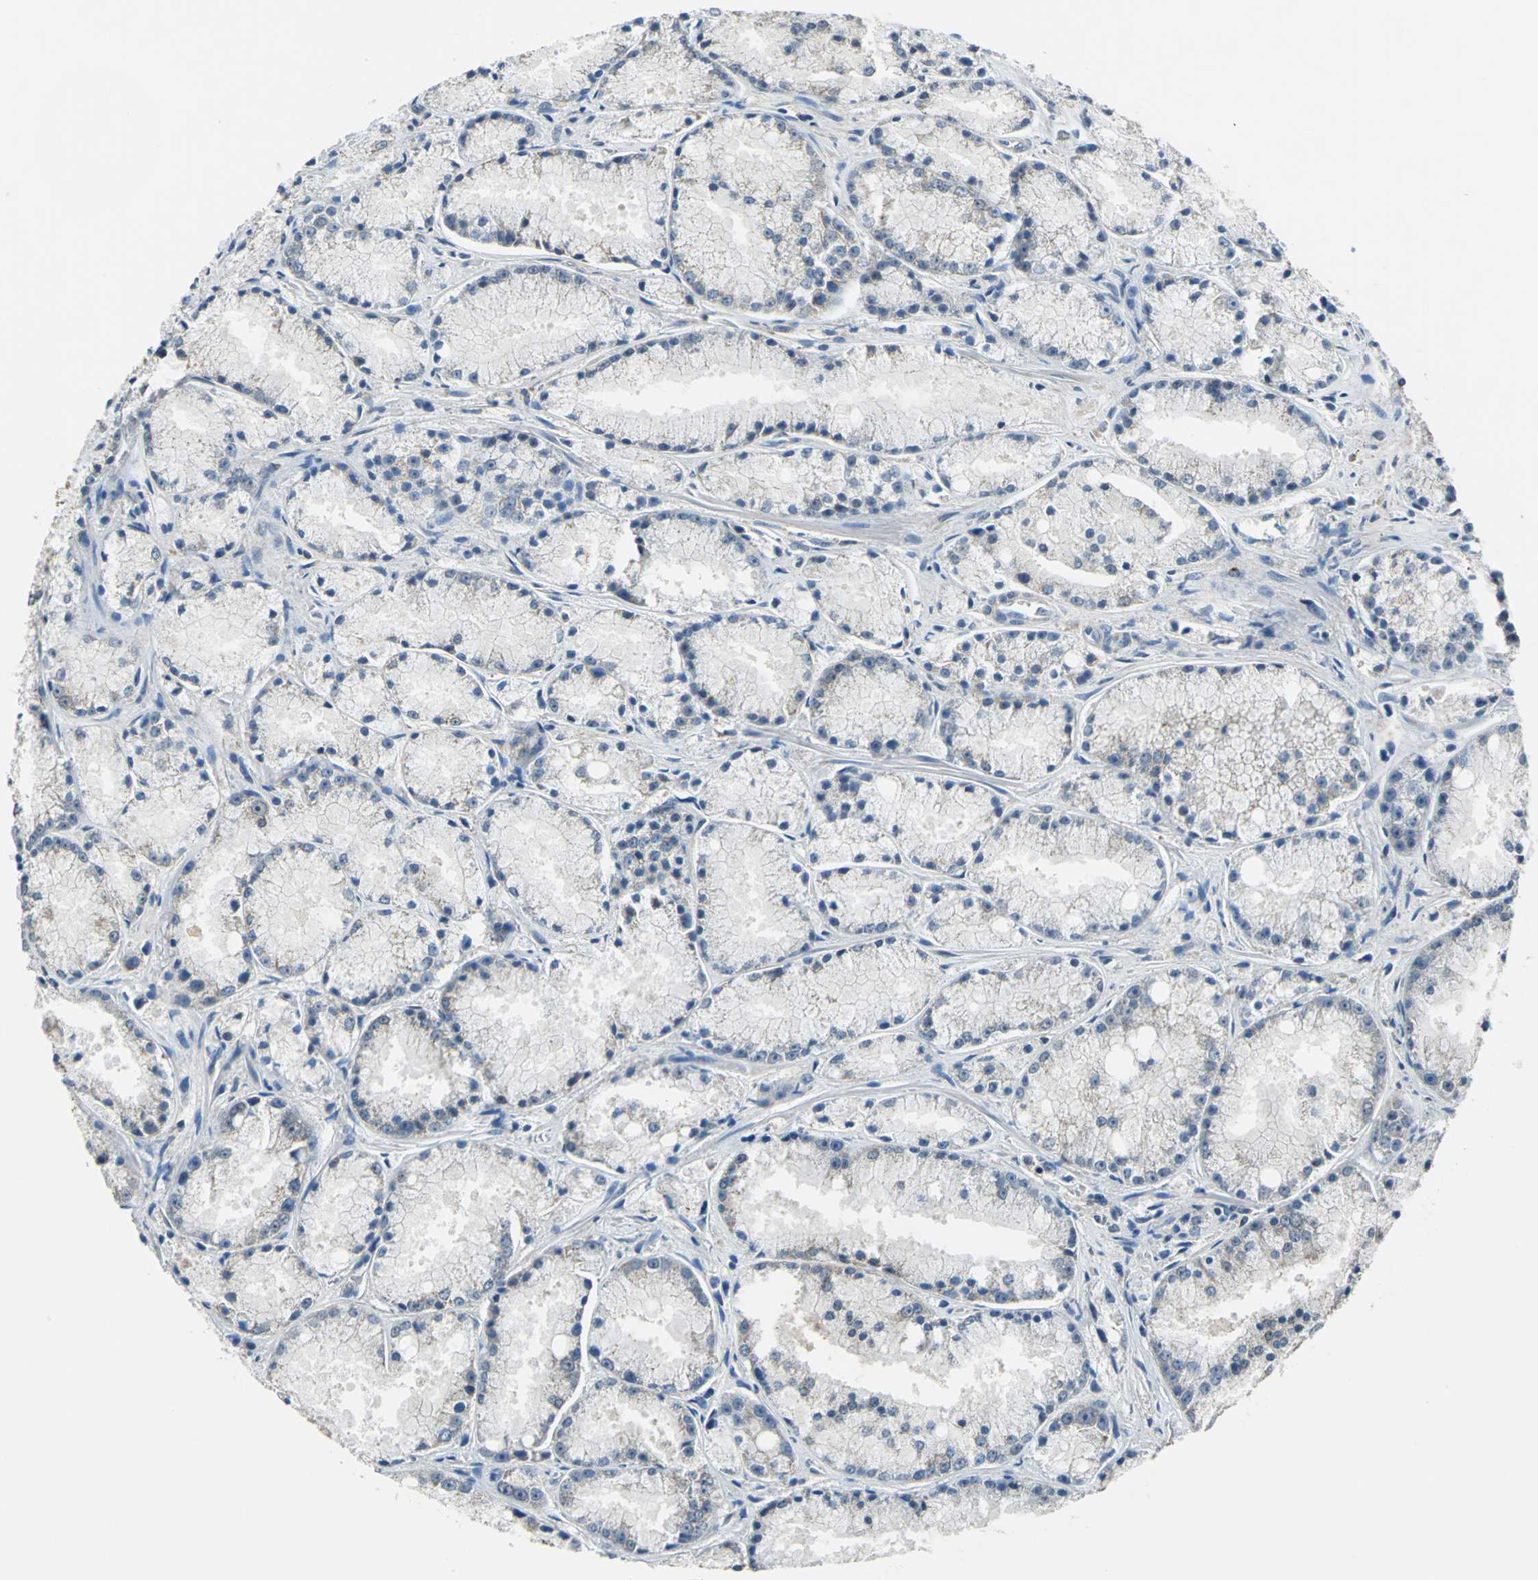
{"staining": {"intensity": "negative", "quantity": "none", "location": "none"}, "tissue": "prostate cancer", "cell_type": "Tumor cells", "image_type": "cancer", "snomed": [{"axis": "morphology", "description": "Adenocarcinoma, Low grade"}, {"axis": "topography", "description": "Prostate"}], "caption": "DAB (3,3'-diaminobenzidine) immunohistochemical staining of prostate cancer exhibits no significant positivity in tumor cells. (DAB (3,3'-diaminobenzidine) IHC visualized using brightfield microscopy, high magnification).", "gene": "CPA3", "patient": {"sex": "male", "age": 64}}